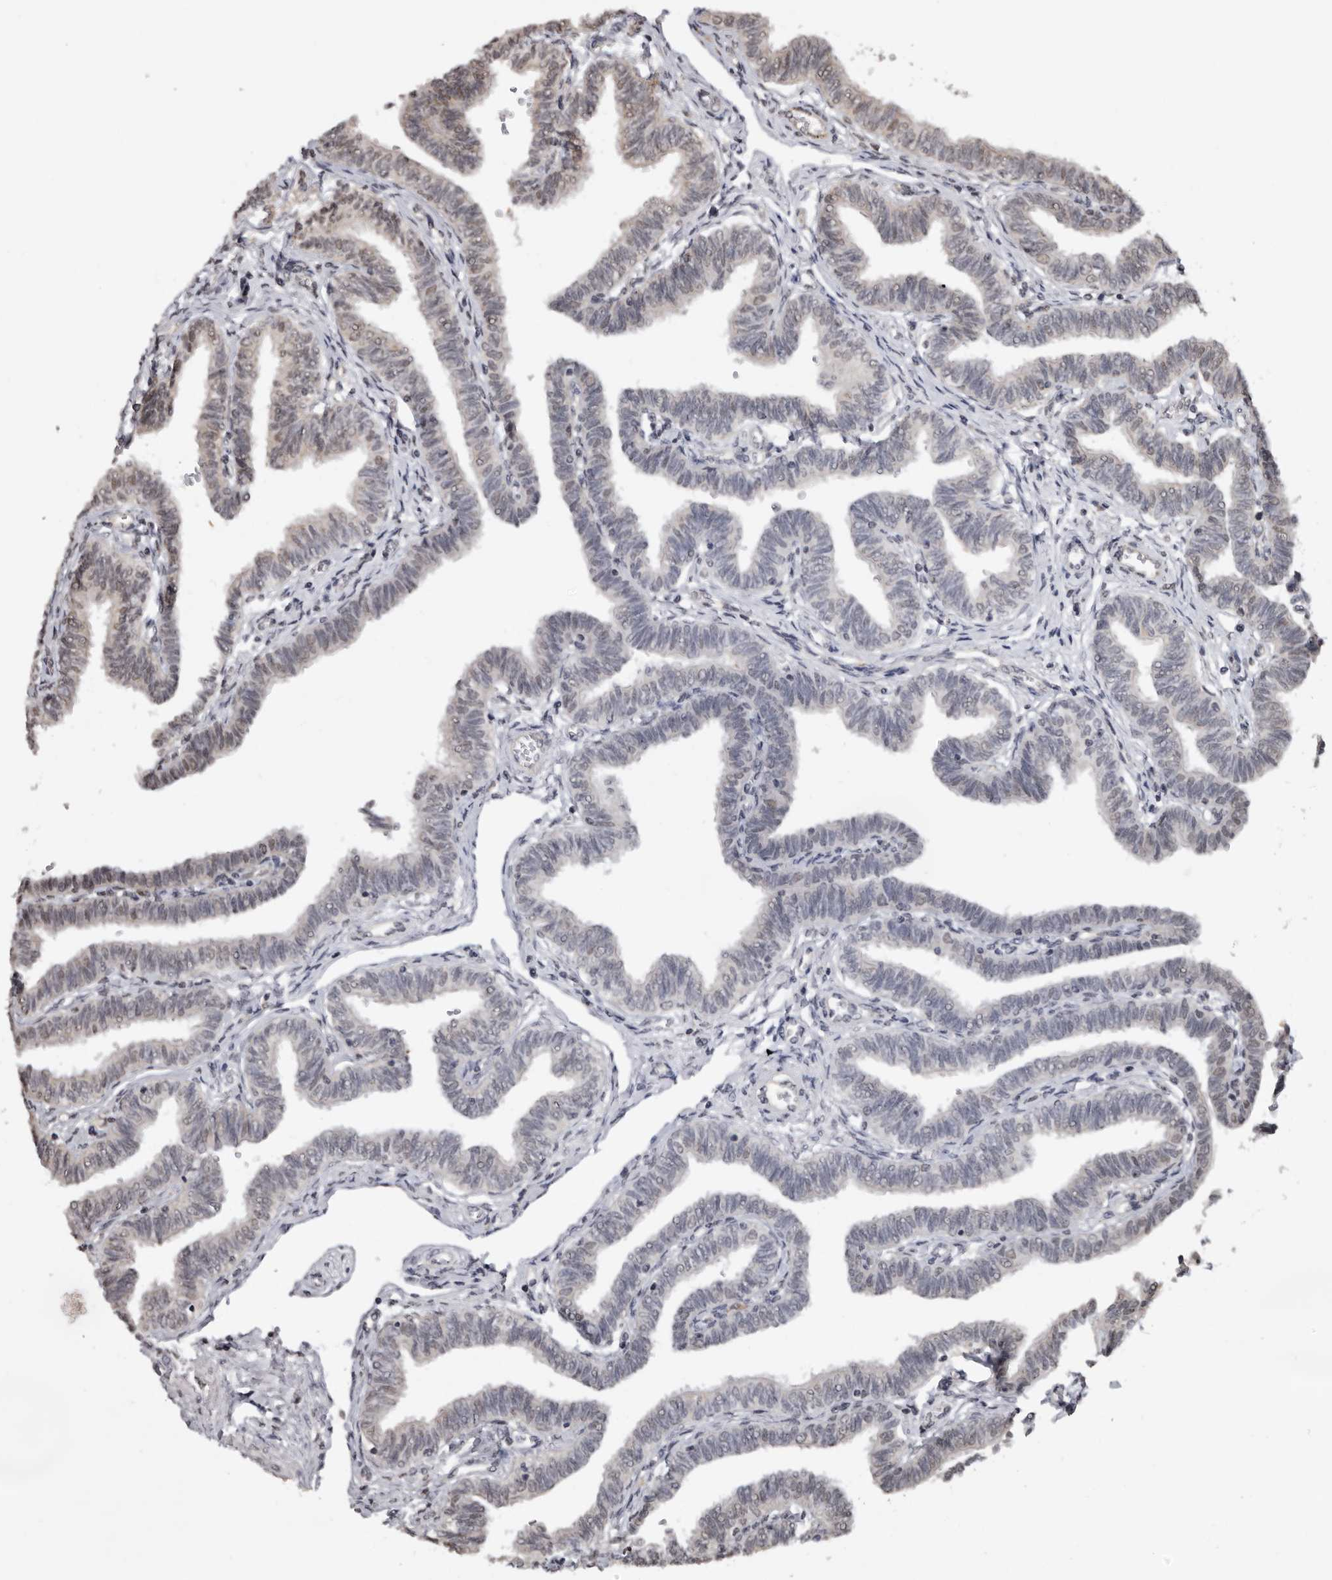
{"staining": {"intensity": "weak", "quantity": ">75%", "location": "cytoplasmic/membranous,nuclear"}, "tissue": "fallopian tube", "cell_type": "Glandular cells", "image_type": "normal", "snomed": [{"axis": "morphology", "description": "Normal tissue, NOS"}, {"axis": "topography", "description": "Fallopian tube"}, {"axis": "topography", "description": "Ovary"}], "caption": "Protein positivity by IHC demonstrates weak cytoplasmic/membranous,nuclear staining in about >75% of glandular cells in benign fallopian tube. (Stains: DAB (3,3'-diaminobenzidine) in brown, nuclei in blue, Microscopy: brightfield microscopy at high magnification).", "gene": "MOGAT2", "patient": {"sex": "female", "age": 23}}